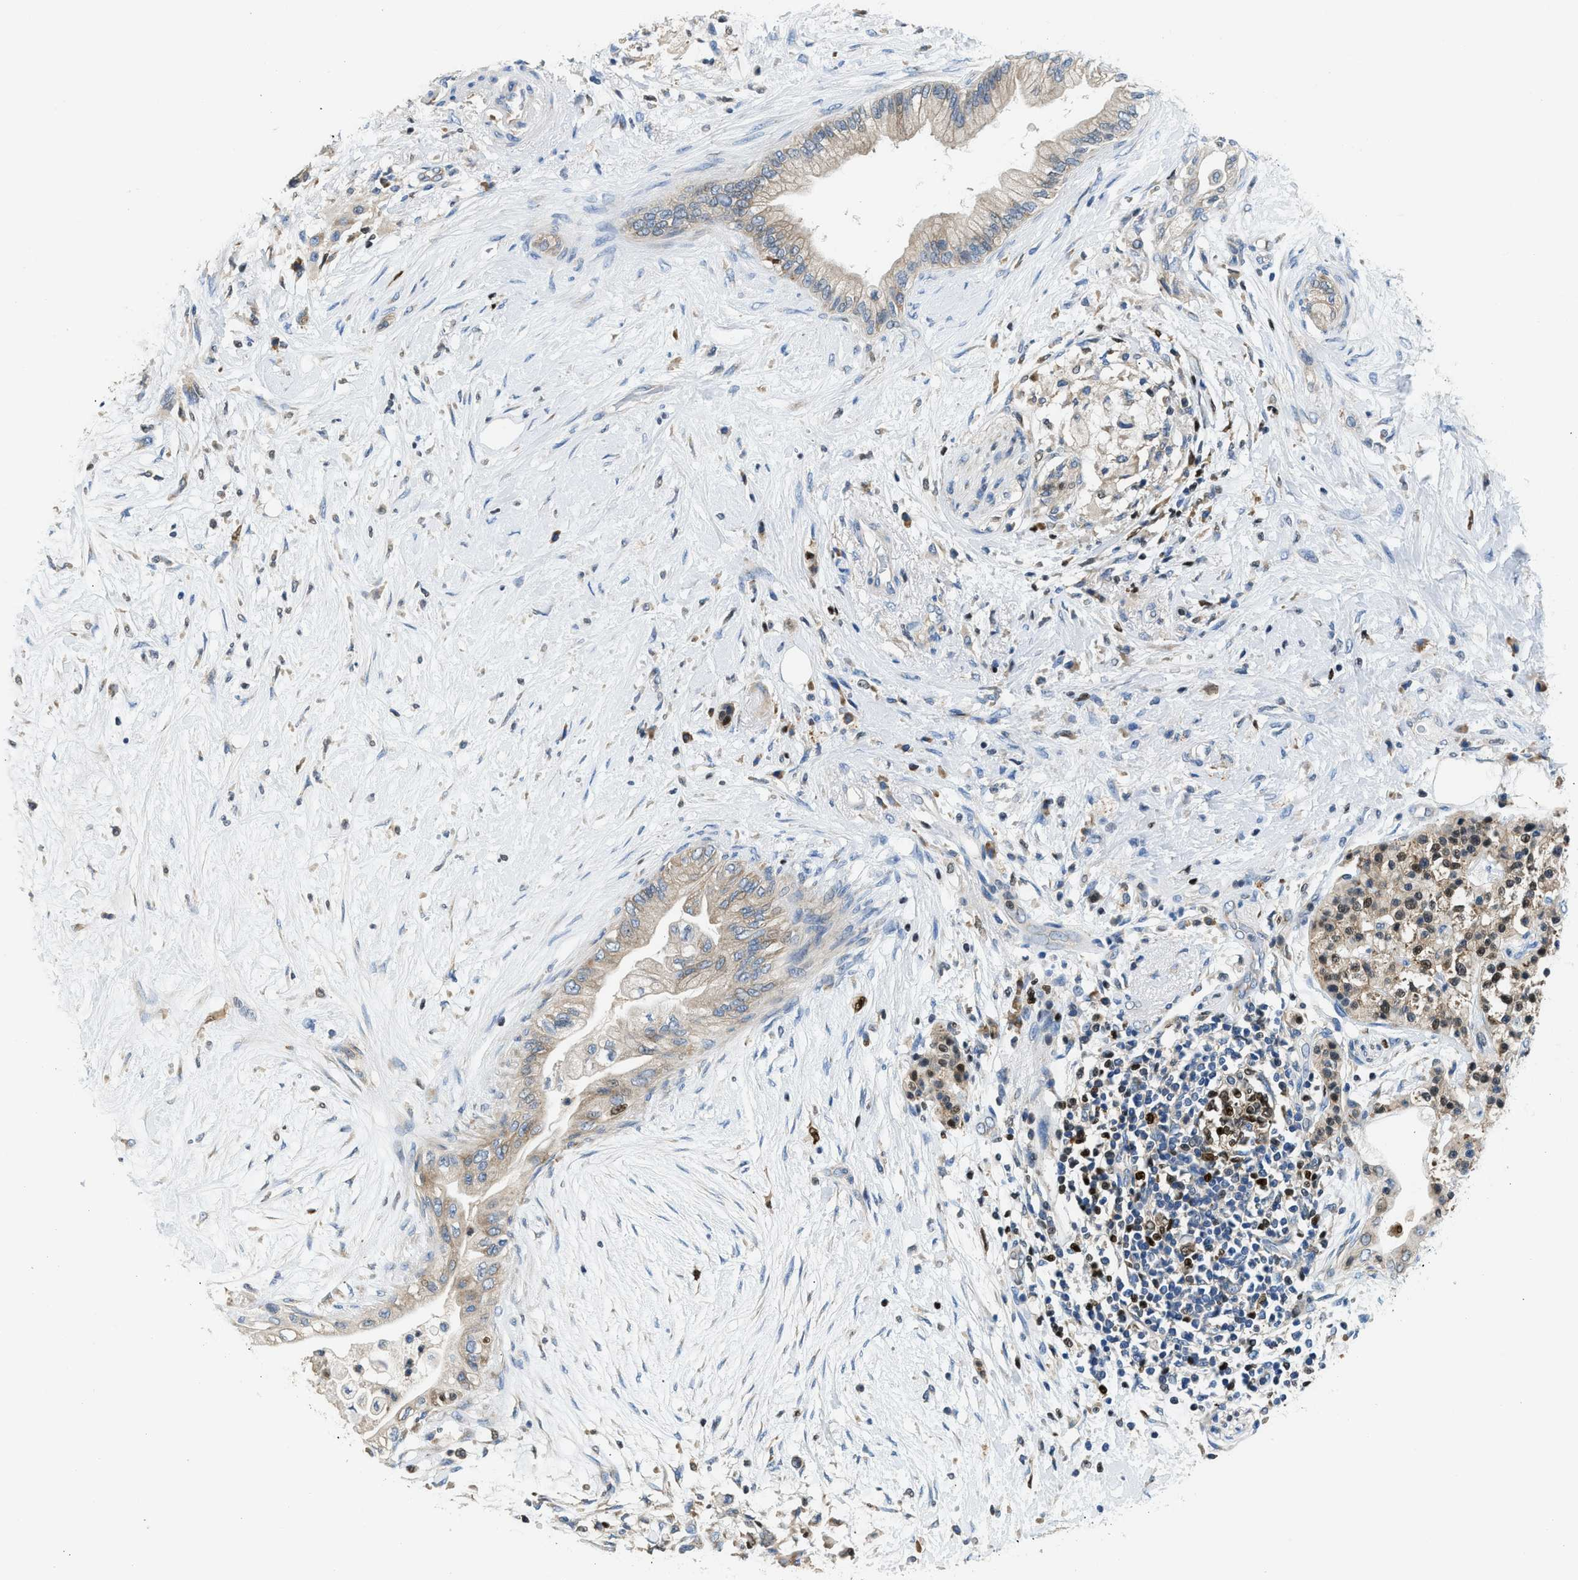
{"staining": {"intensity": "weak", "quantity": "<25%", "location": "cytoplasmic/membranous"}, "tissue": "pancreatic cancer", "cell_type": "Tumor cells", "image_type": "cancer", "snomed": [{"axis": "morphology", "description": "Normal tissue, NOS"}, {"axis": "morphology", "description": "Adenocarcinoma, NOS"}, {"axis": "topography", "description": "Pancreas"}, {"axis": "topography", "description": "Duodenum"}], "caption": "Immunohistochemistry (IHC) of pancreatic cancer (adenocarcinoma) demonstrates no positivity in tumor cells.", "gene": "TOX", "patient": {"sex": "female", "age": 60}}